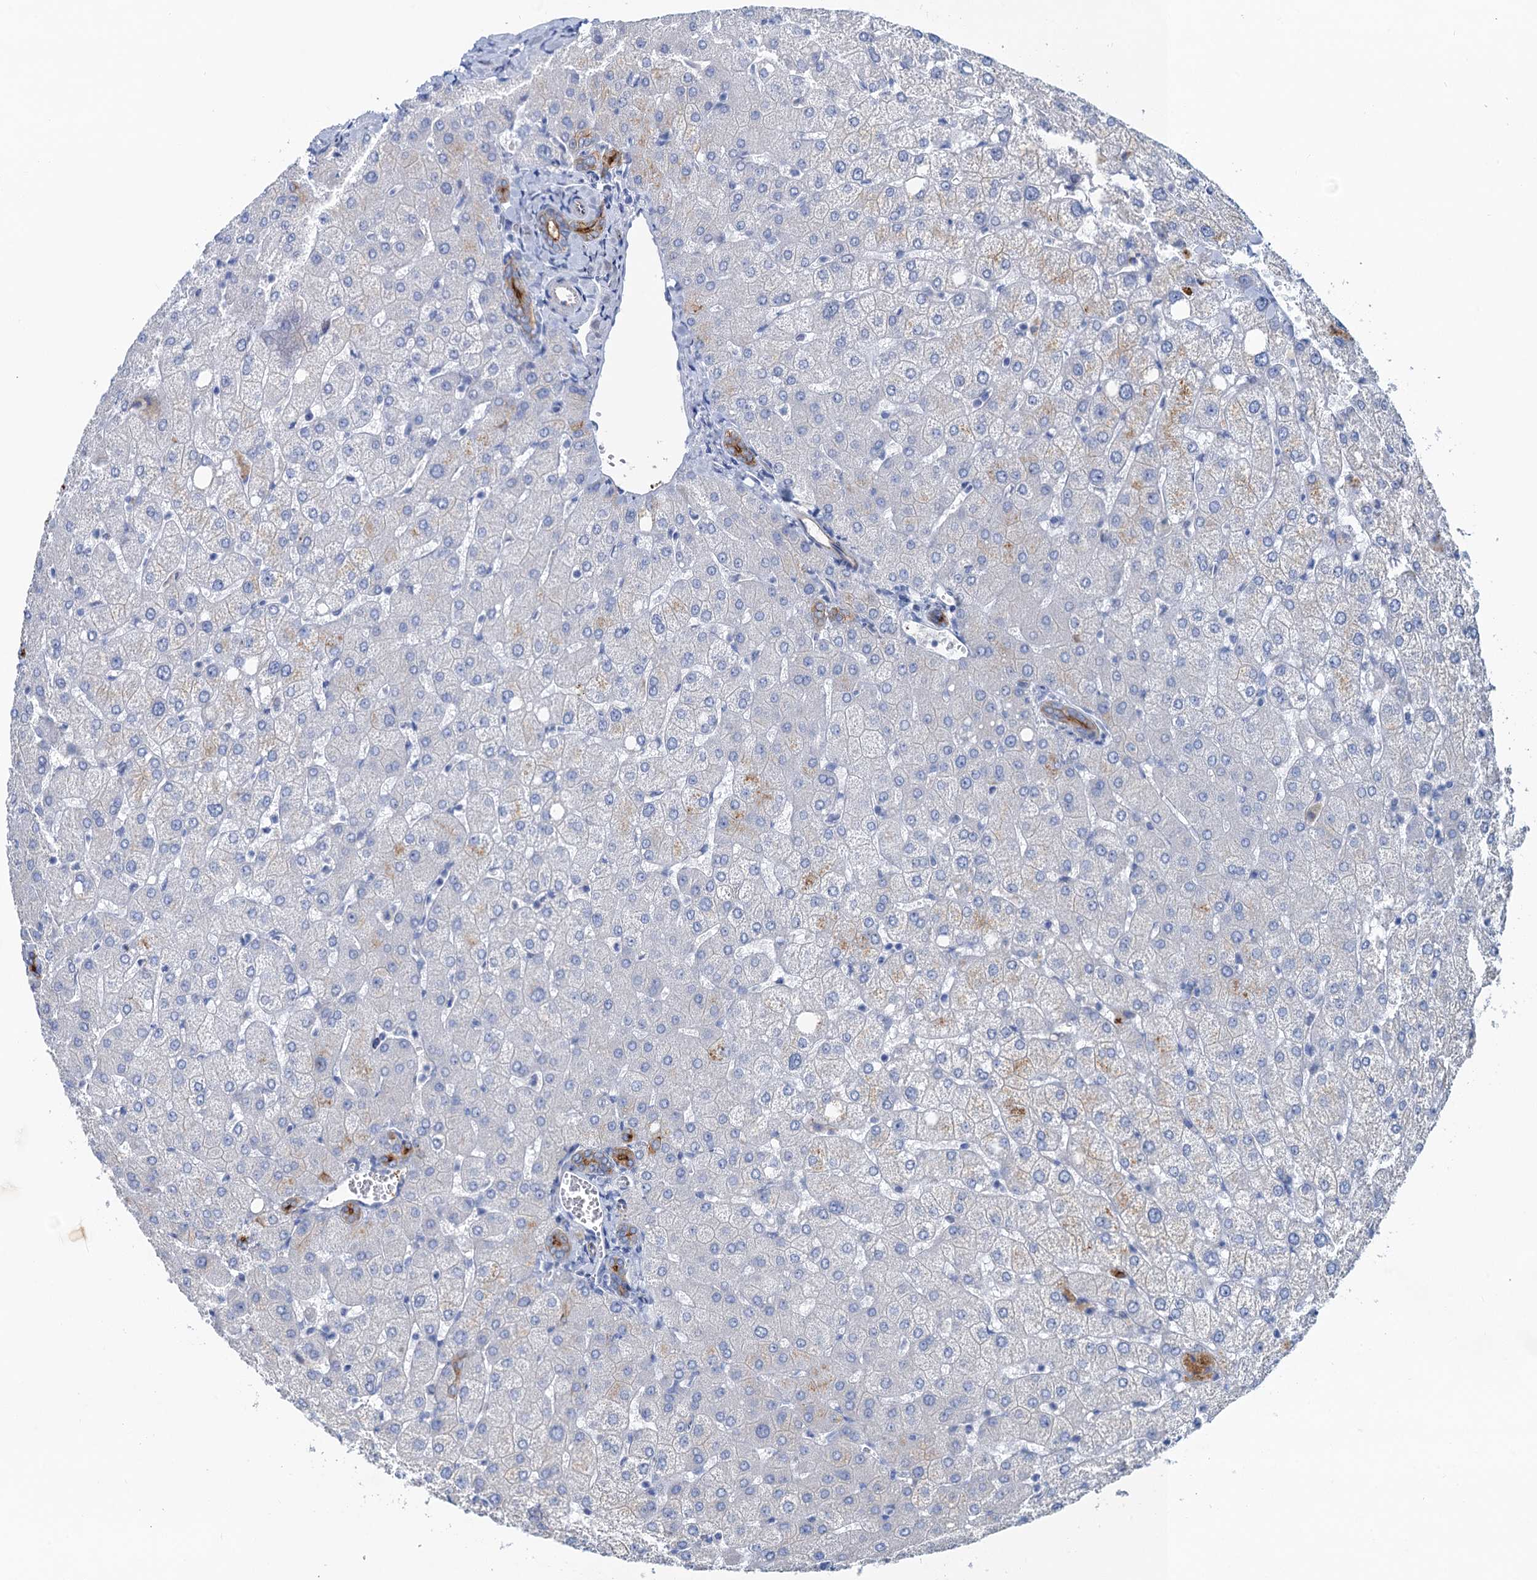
{"staining": {"intensity": "moderate", "quantity": ">75%", "location": "cytoplasmic/membranous"}, "tissue": "liver", "cell_type": "Cholangiocytes", "image_type": "normal", "snomed": [{"axis": "morphology", "description": "Normal tissue, NOS"}, {"axis": "topography", "description": "Liver"}], "caption": "Liver was stained to show a protein in brown. There is medium levels of moderate cytoplasmic/membranous expression in approximately >75% of cholangiocytes. Using DAB (3,3'-diaminobenzidine) (brown) and hematoxylin (blue) stains, captured at high magnification using brightfield microscopy.", "gene": "PLLP", "patient": {"sex": "female", "age": 54}}